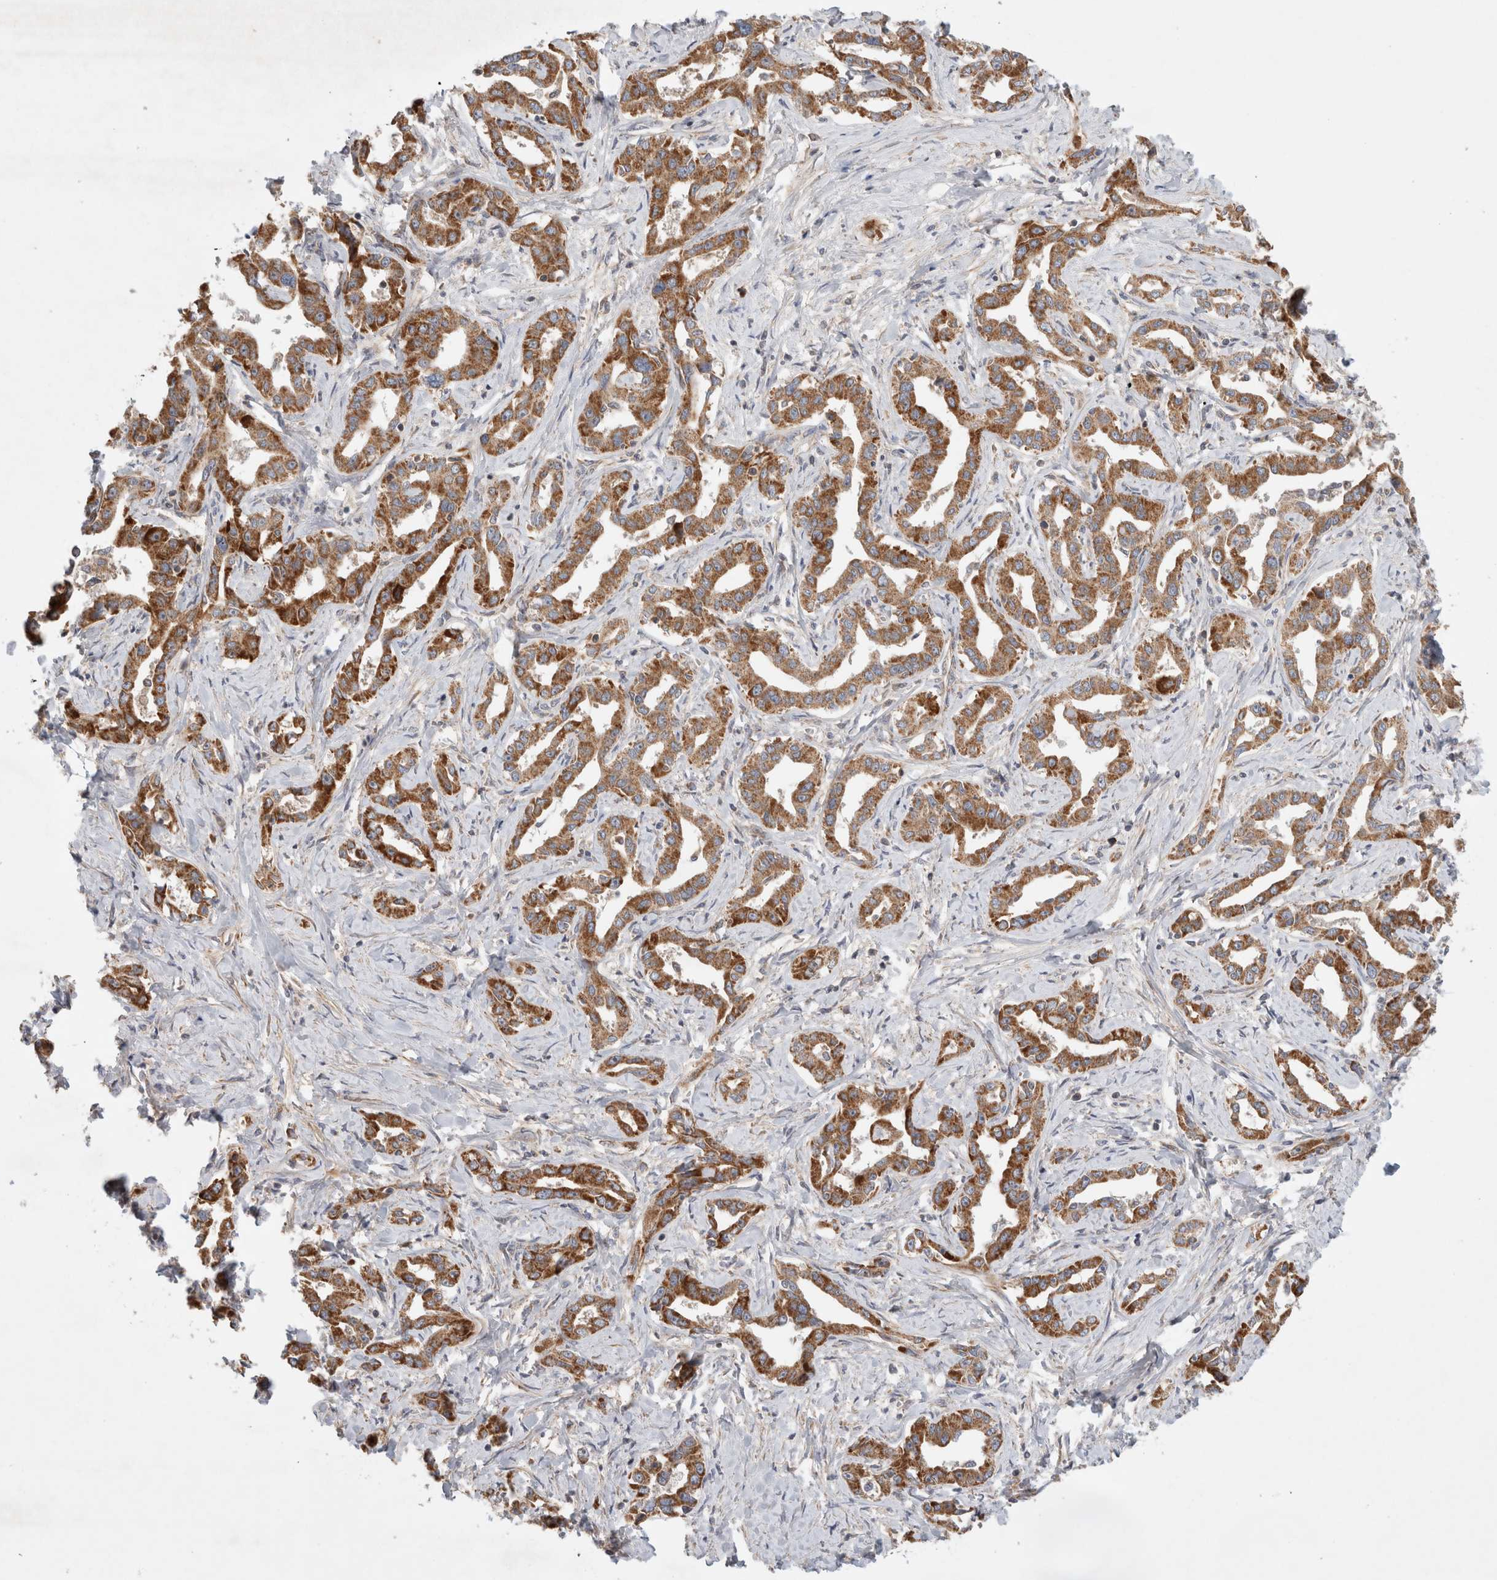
{"staining": {"intensity": "moderate", "quantity": ">75%", "location": "cytoplasmic/membranous"}, "tissue": "liver cancer", "cell_type": "Tumor cells", "image_type": "cancer", "snomed": [{"axis": "morphology", "description": "Cholangiocarcinoma"}, {"axis": "topography", "description": "Liver"}], "caption": "Immunohistochemistry (IHC) (DAB) staining of human liver cancer (cholangiocarcinoma) shows moderate cytoplasmic/membranous protein positivity in approximately >75% of tumor cells. Nuclei are stained in blue.", "gene": "MRPS28", "patient": {"sex": "male", "age": 59}}